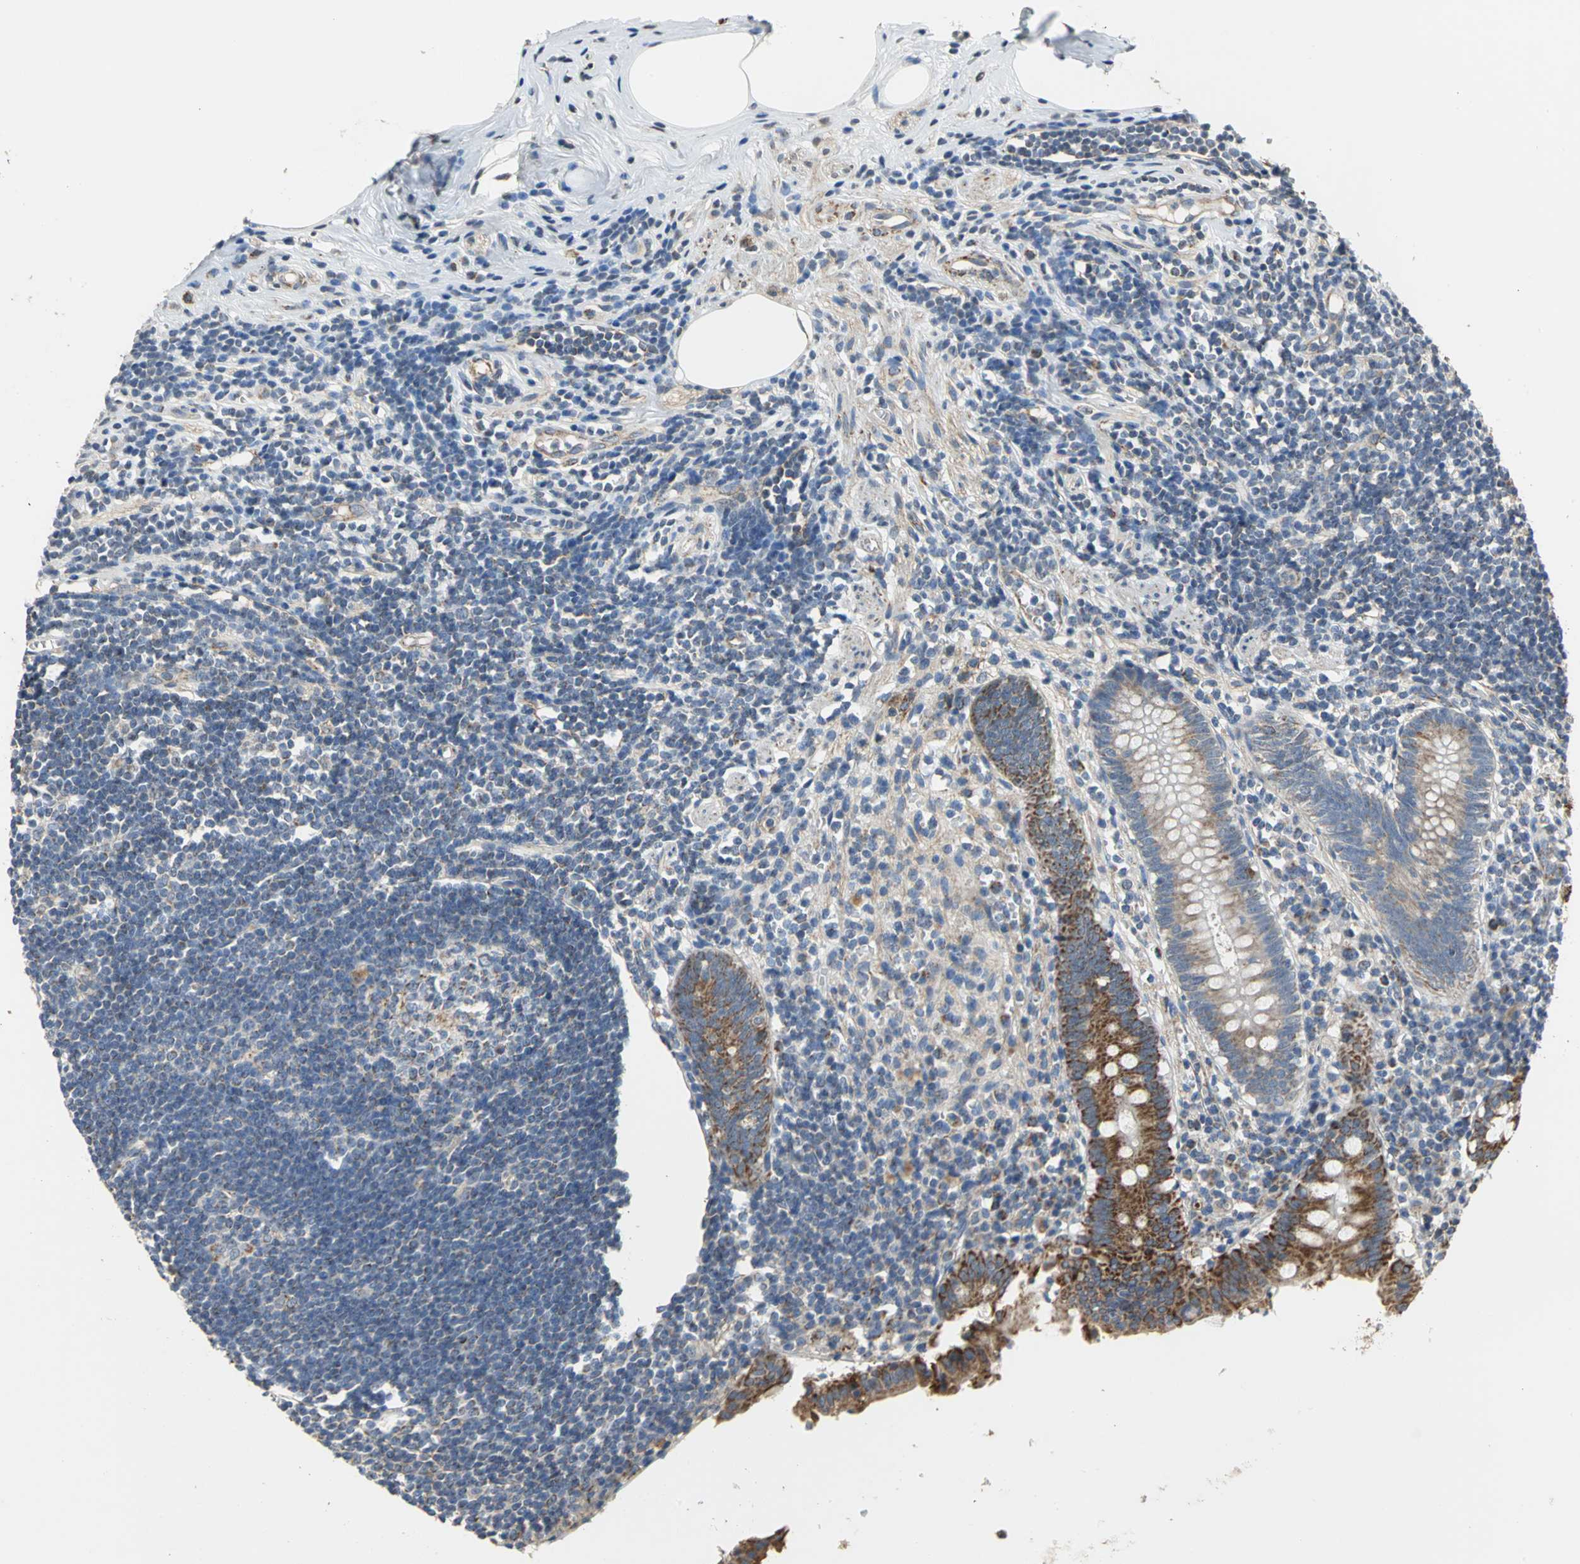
{"staining": {"intensity": "strong", "quantity": ">75%", "location": "cytoplasmic/membranous"}, "tissue": "appendix", "cell_type": "Glandular cells", "image_type": "normal", "snomed": [{"axis": "morphology", "description": "Normal tissue, NOS"}, {"axis": "topography", "description": "Appendix"}], "caption": "DAB (3,3'-diaminobenzidine) immunohistochemical staining of benign appendix demonstrates strong cytoplasmic/membranous protein expression in about >75% of glandular cells.", "gene": "NDUFB5", "patient": {"sex": "female", "age": 50}}